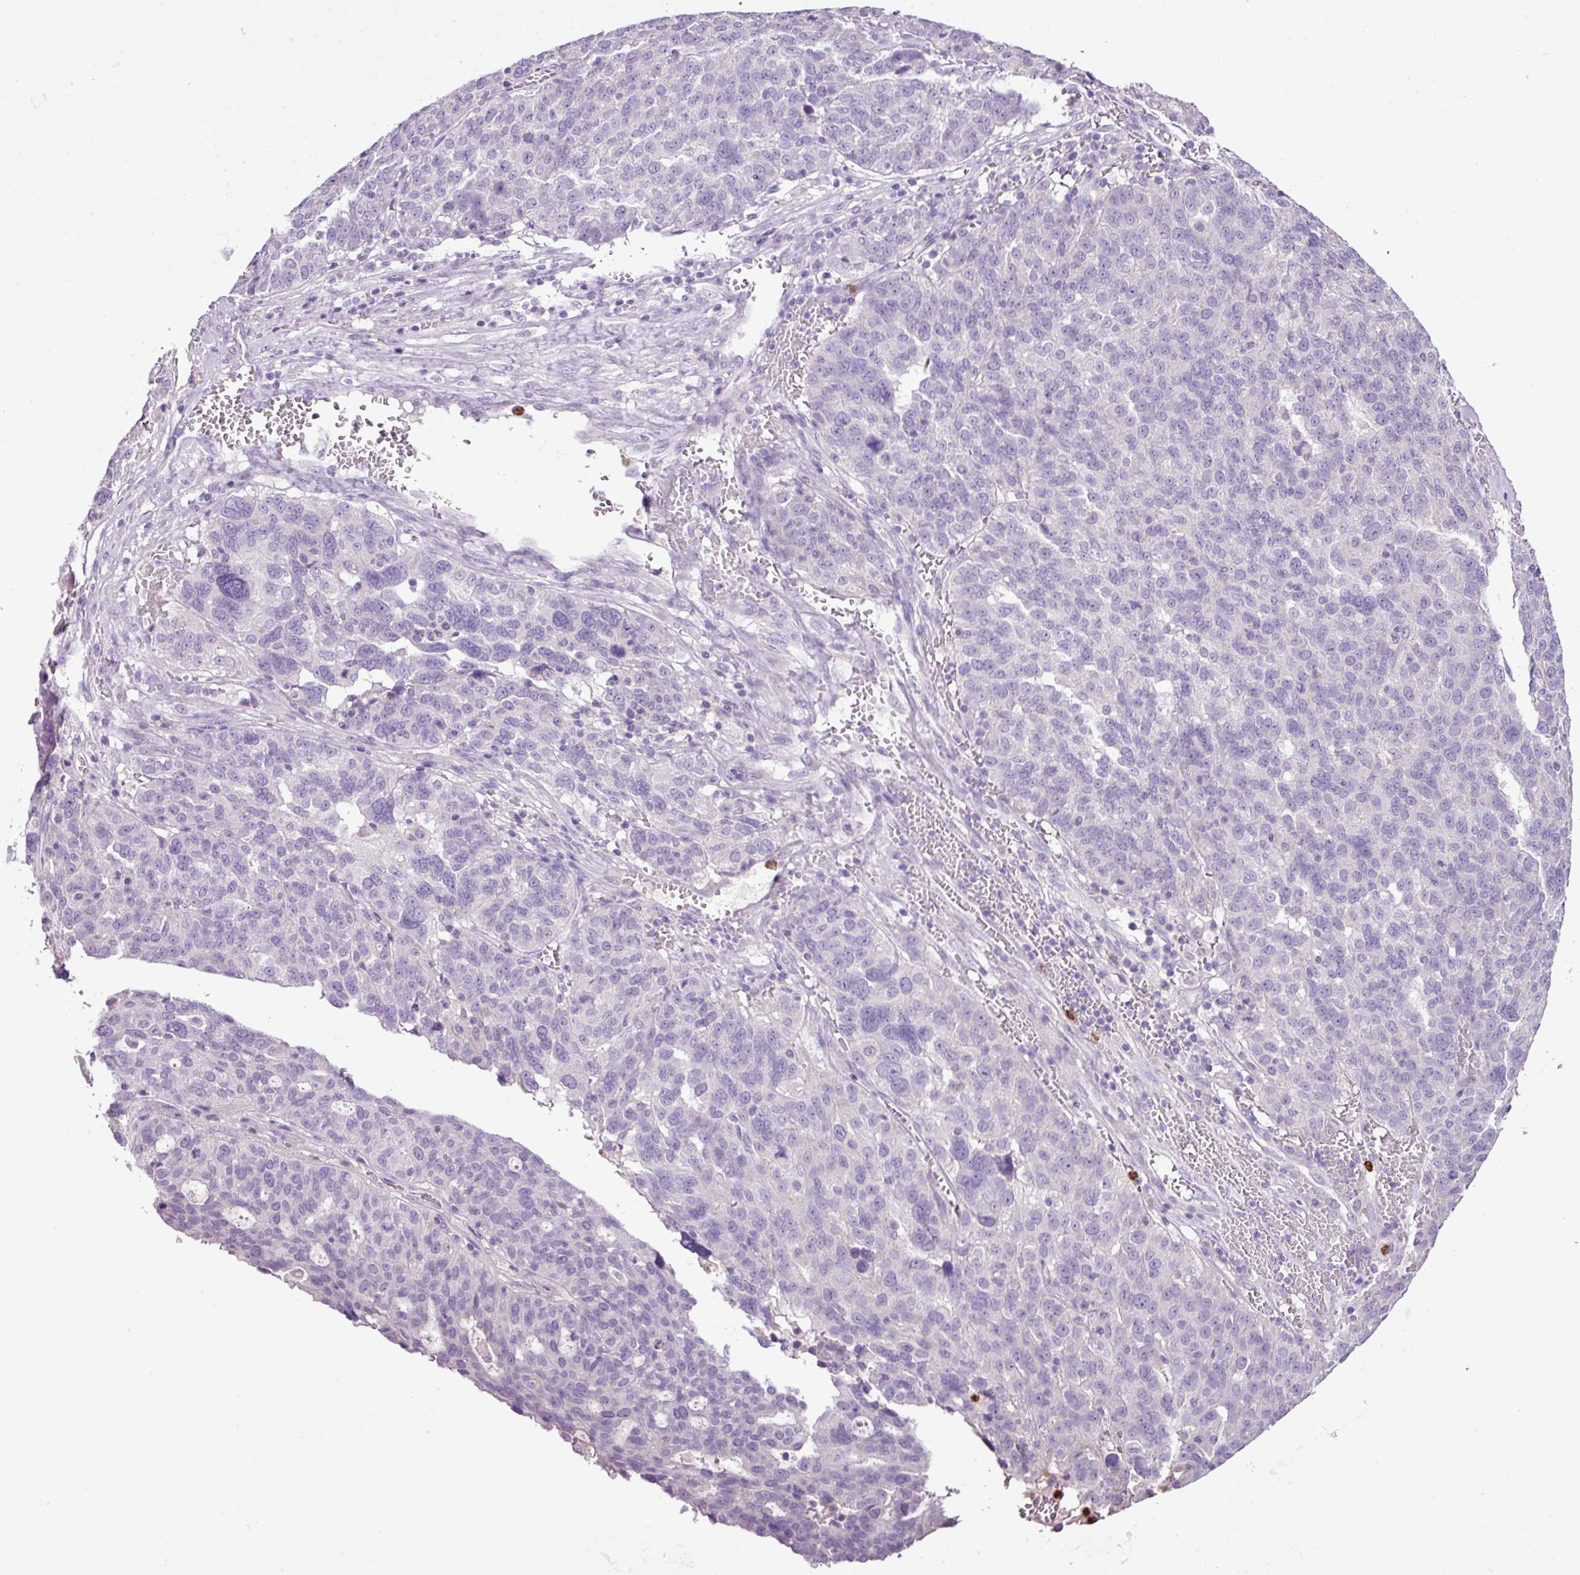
{"staining": {"intensity": "negative", "quantity": "none", "location": "none"}, "tissue": "ovarian cancer", "cell_type": "Tumor cells", "image_type": "cancer", "snomed": [{"axis": "morphology", "description": "Cystadenocarcinoma, serous, NOS"}, {"axis": "topography", "description": "Ovary"}], "caption": "Ovarian cancer stained for a protein using IHC exhibits no staining tumor cells.", "gene": "HTR3E", "patient": {"sex": "female", "age": 59}}